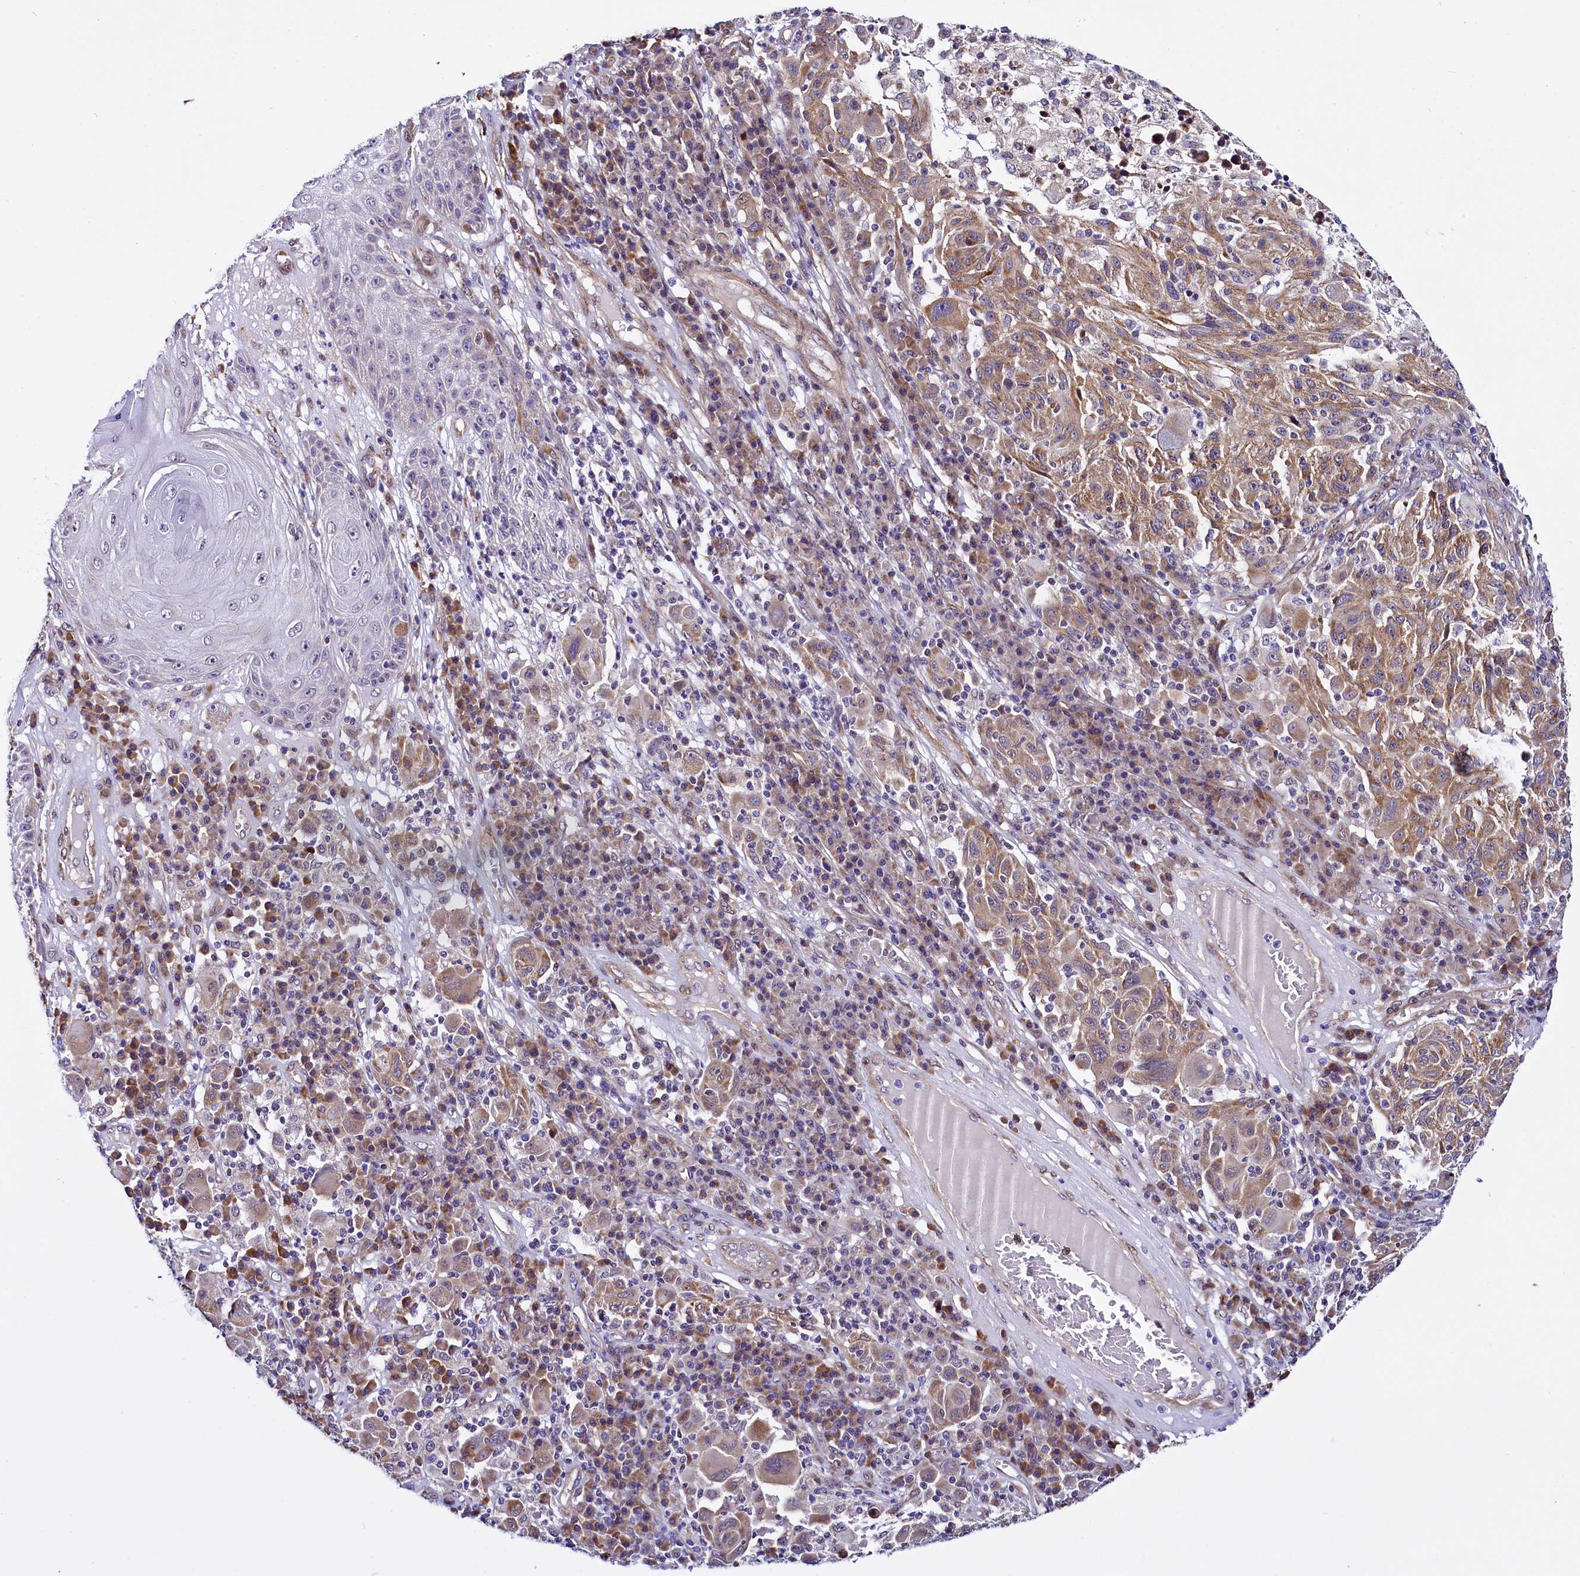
{"staining": {"intensity": "moderate", "quantity": ">75%", "location": "cytoplasmic/membranous"}, "tissue": "melanoma", "cell_type": "Tumor cells", "image_type": "cancer", "snomed": [{"axis": "morphology", "description": "Malignant melanoma, NOS"}, {"axis": "topography", "description": "Skin"}], "caption": "Protein expression by immunohistochemistry (IHC) demonstrates moderate cytoplasmic/membranous expression in approximately >75% of tumor cells in melanoma. (DAB (3,3'-diaminobenzidine) IHC with brightfield microscopy, high magnification).", "gene": "UACA", "patient": {"sex": "male", "age": 53}}